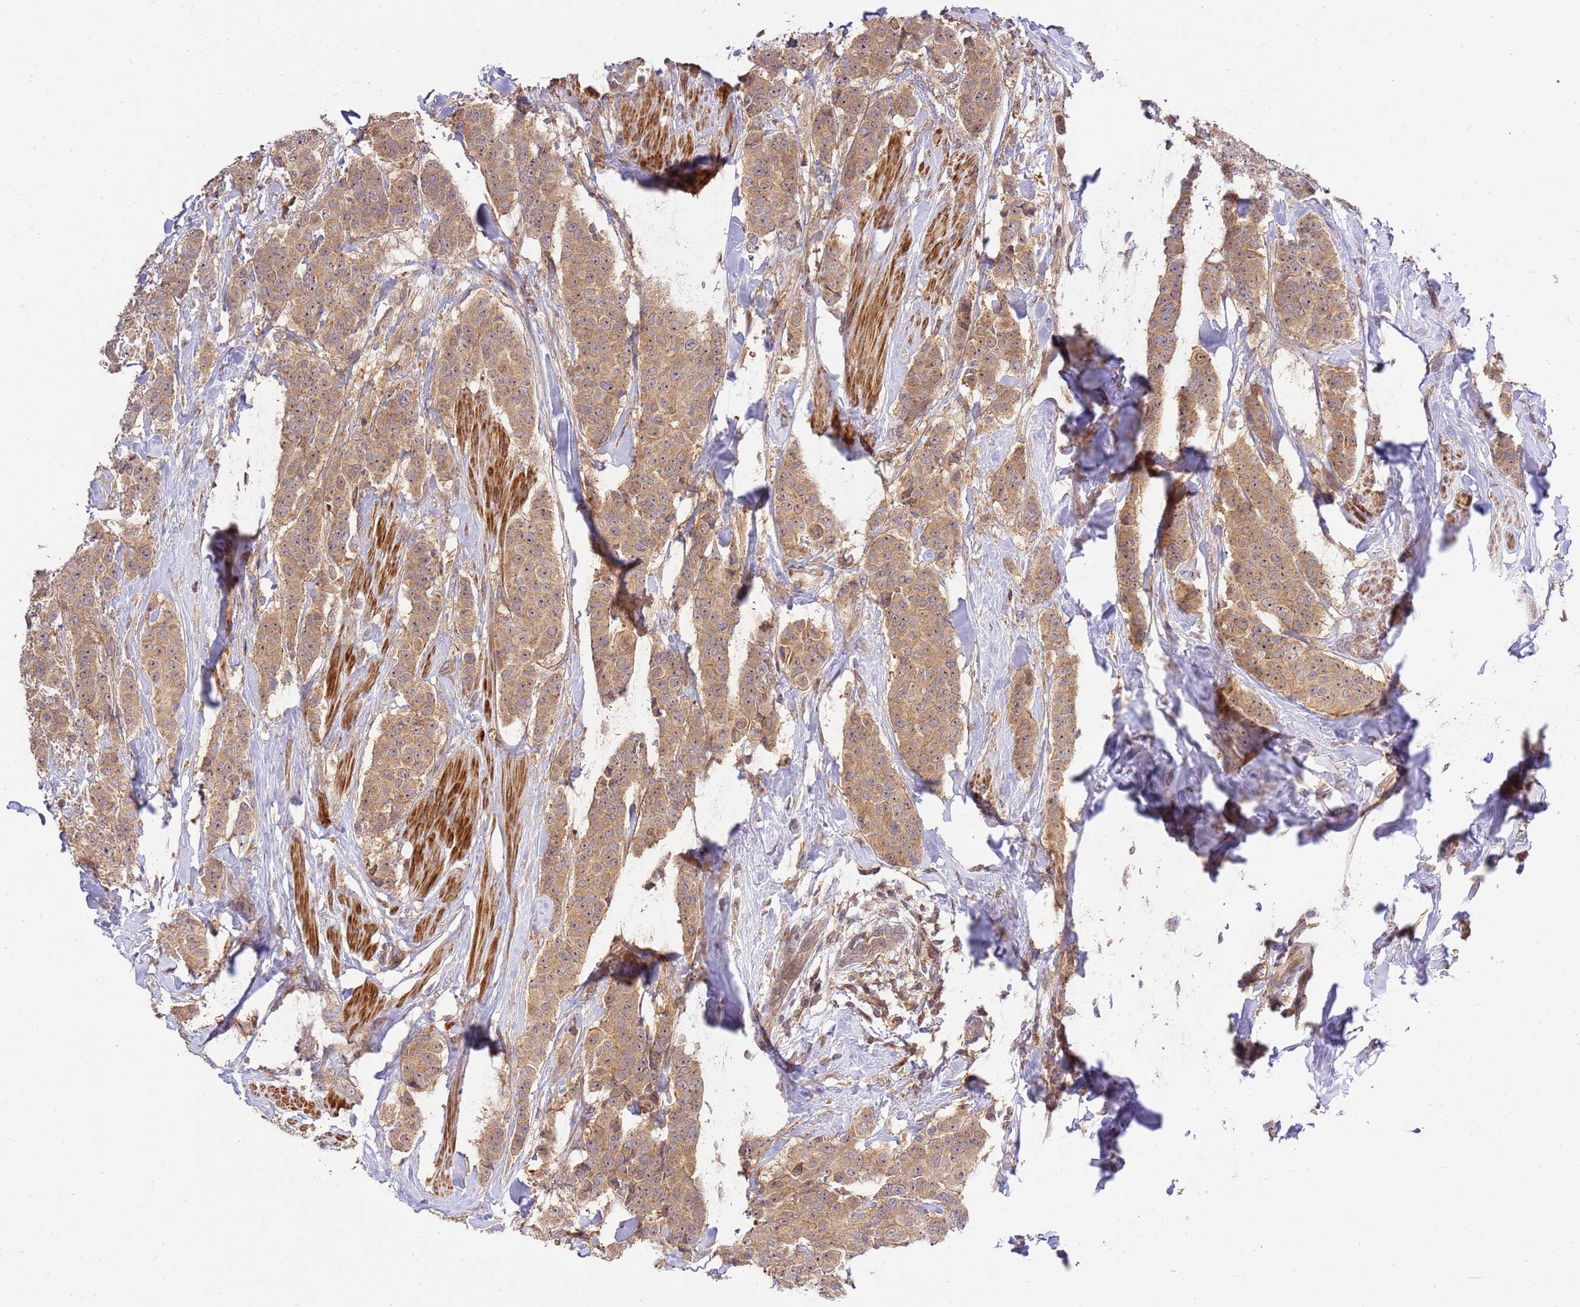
{"staining": {"intensity": "weak", "quantity": ">75%", "location": "cytoplasmic/membranous"}, "tissue": "breast cancer", "cell_type": "Tumor cells", "image_type": "cancer", "snomed": [{"axis": "morphology", "description": "Duct carcinoma"}, {"axis": "topography", "description": "Breast"}], "caption": "High-power microscopy captured an immunohistochemistry image of infiltrating ductal carcinoma (breast), revealing weak cytoplasmic/membranous expression in about >75% of tumor cells.", "gene": "GAREM1", "patient": {"sex": "female", "age": 40}}